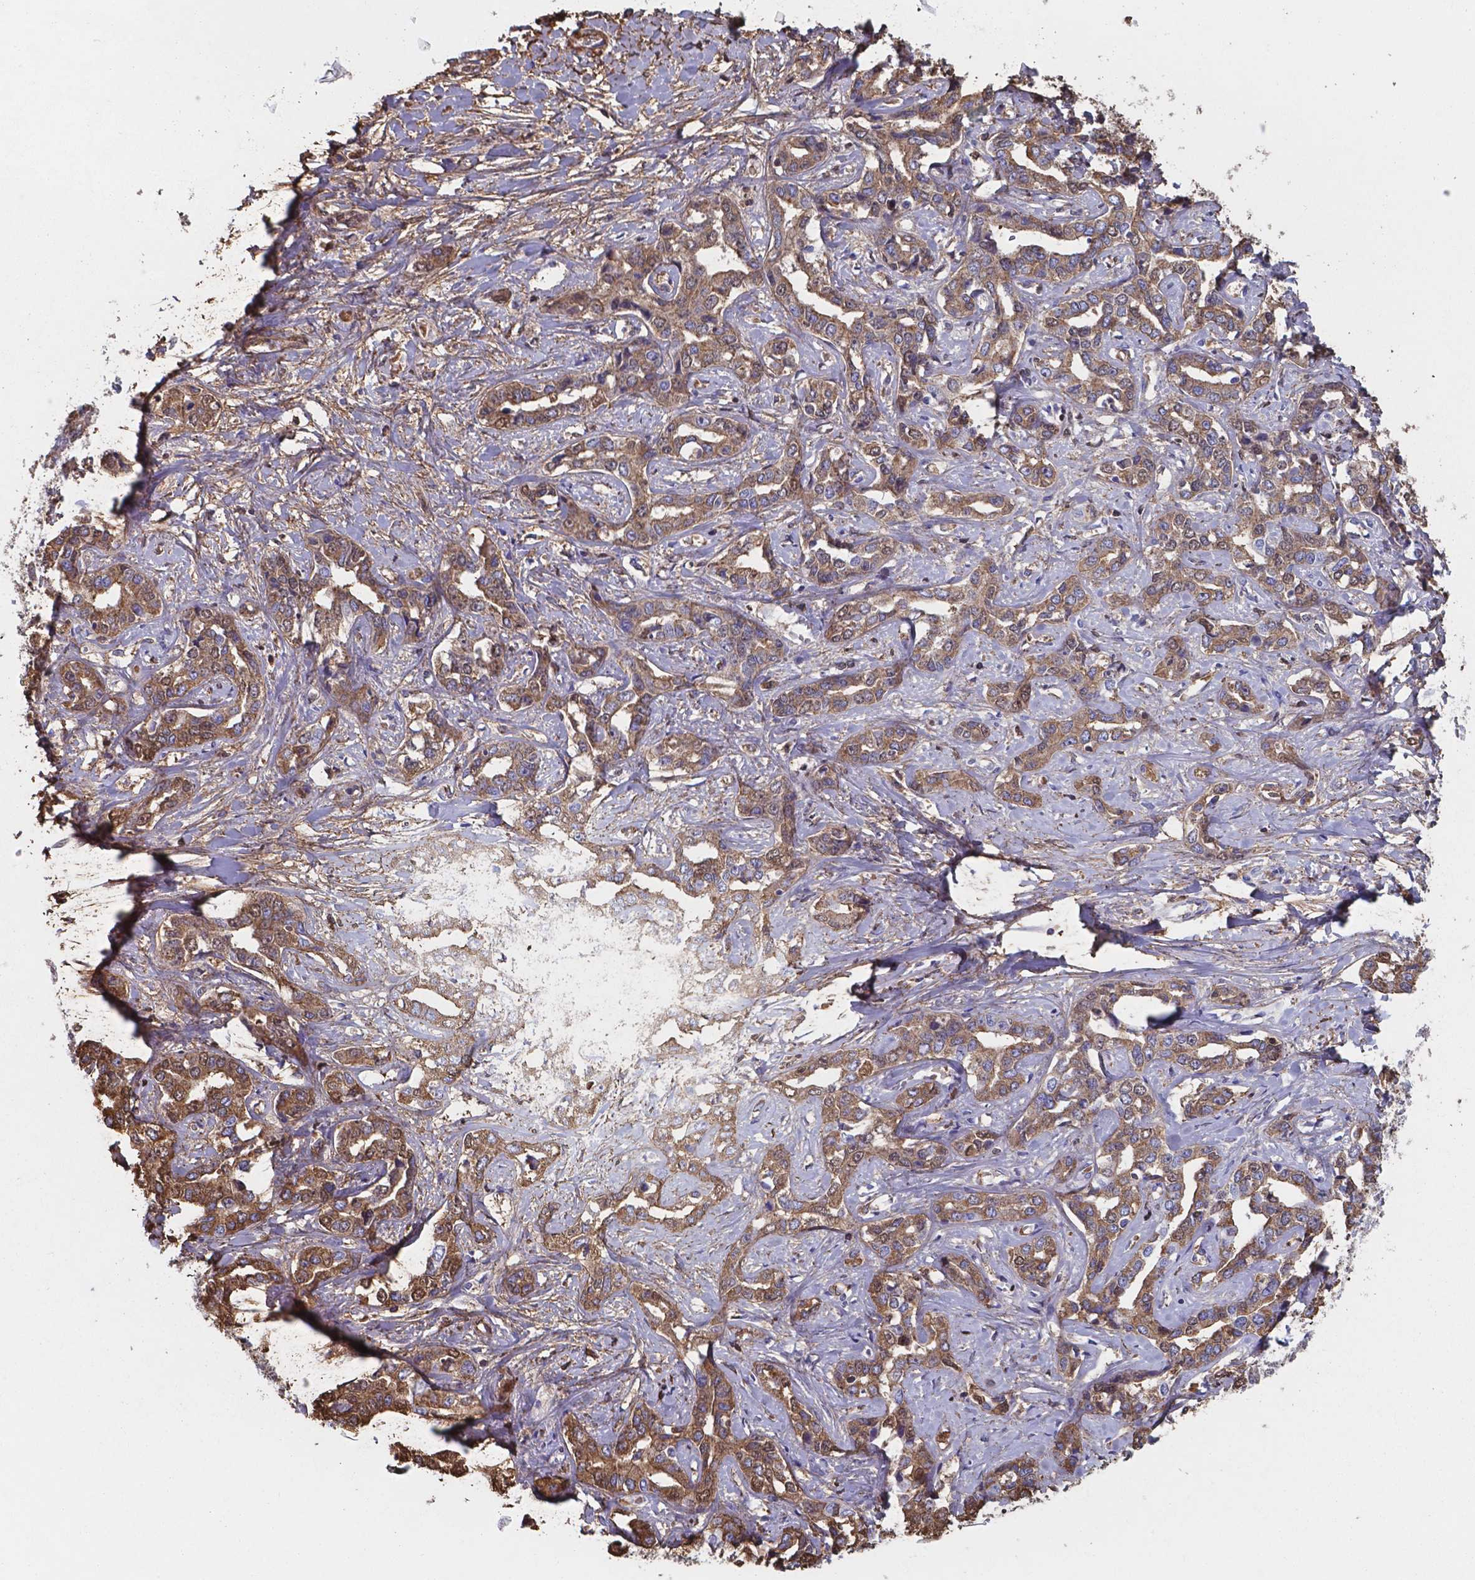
{"staining": {"intensity": "moderate", "quantity": ">75%", "location": "cytoplasmic/membranous"}, "tissue": "liver cancer", "cell_type": "Tumor cells", "image_type": "cancer", "snomed": [{"axis": "morphology", "description": "Cholangiocarcinoma"}, {"axis": "topography", "description": "Liver"}], "caption": "Human liver cholangiocarcinoma stained for a protein (brown) demonstrates moderate cytoplasmic/membranous positive positivity in approximately >75% of tumor cells.", "gene": "SERPINA1", "patient": {"sex": "male", "age": 59}}